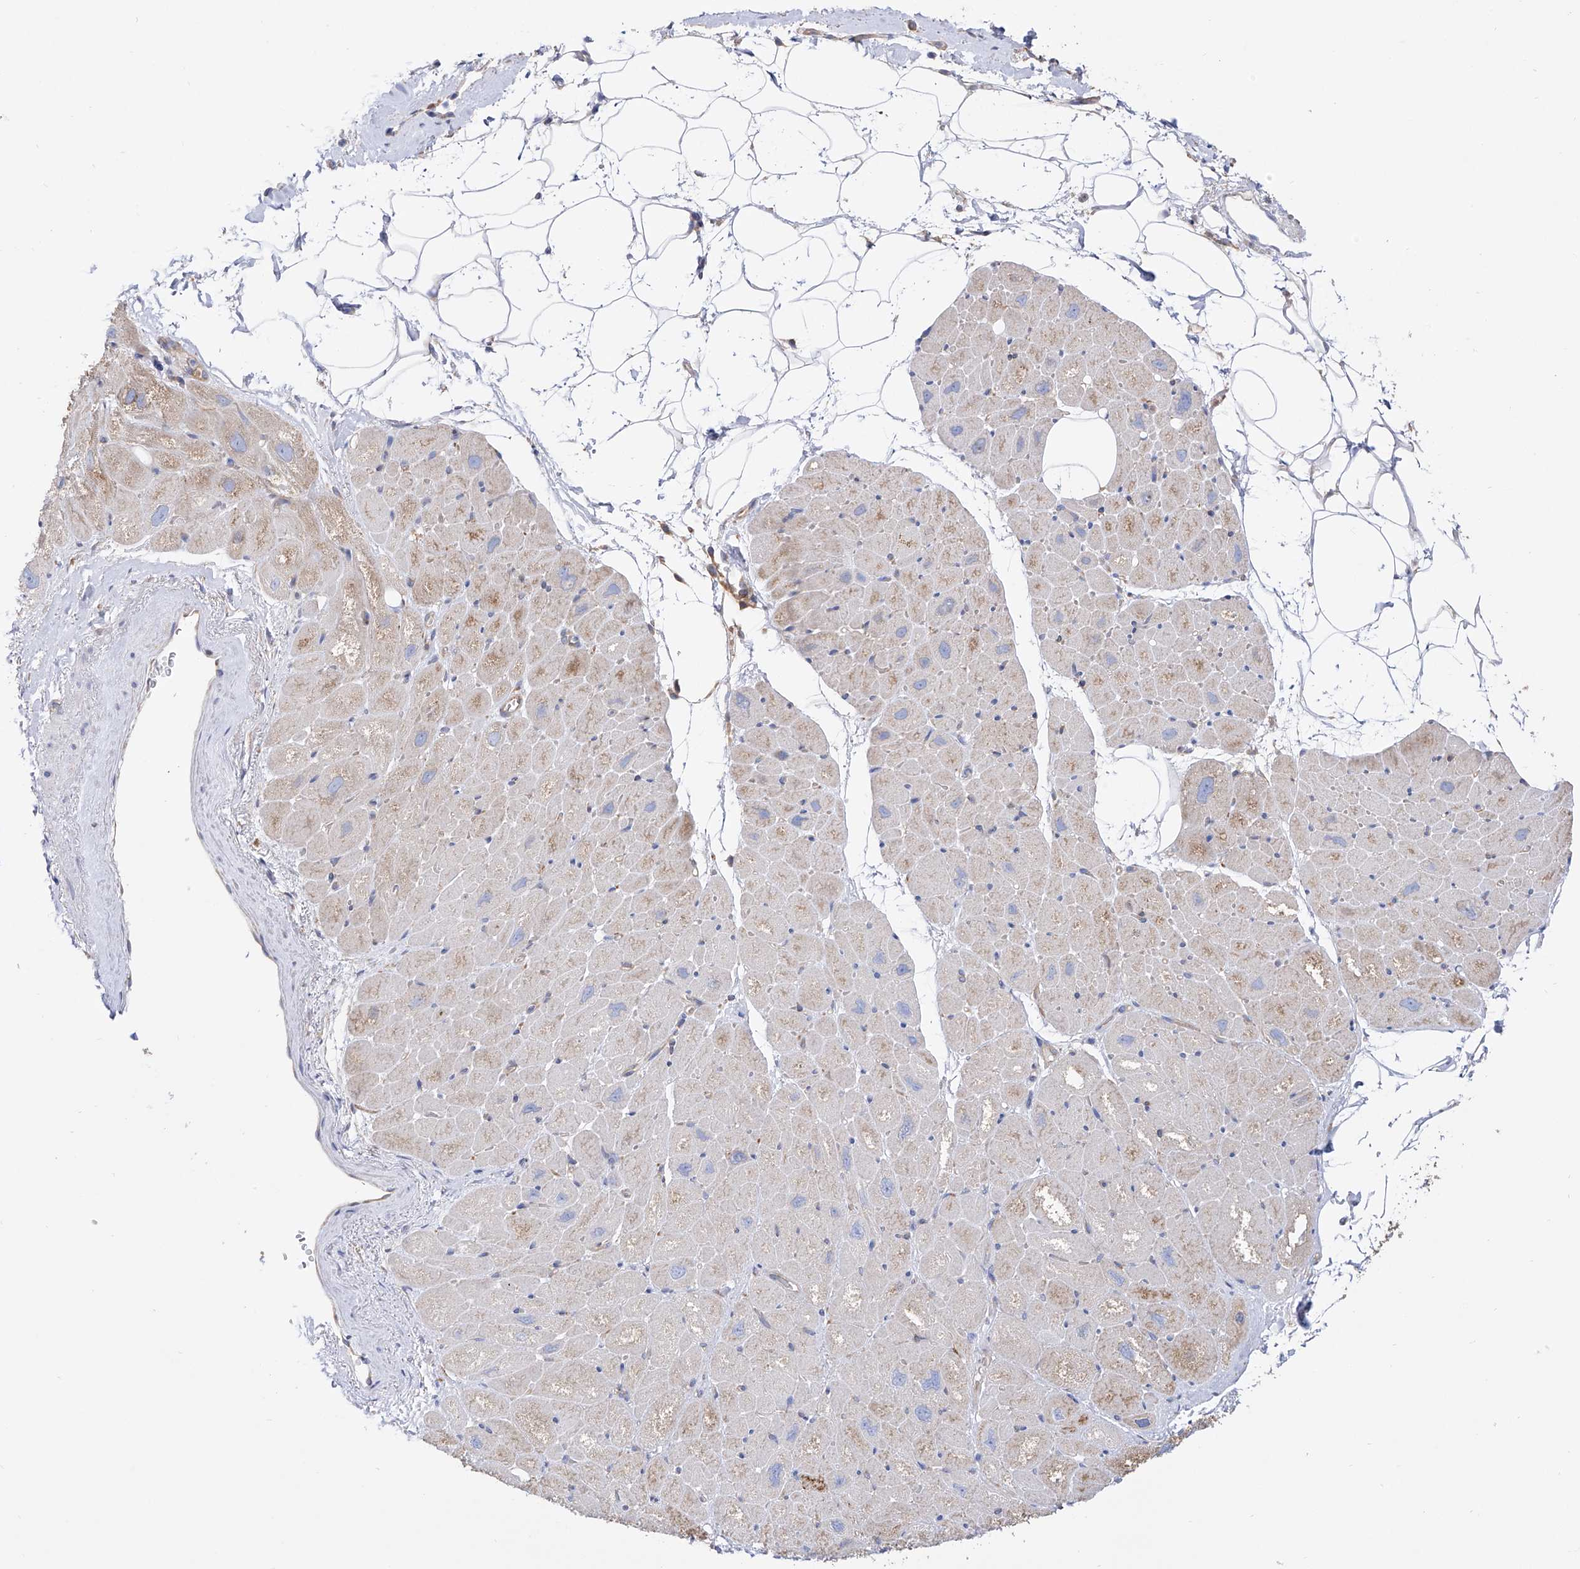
{"staining": {"intensity": "moderate", "quantity": "25%-75%", "location": "cytoplasmic/membranous"}, "tissue": "heart muscle", "cell_type": "Cardiomyocytes", "image_type": "normal", "snomed": [{"axis": "morphology", "description": "Normal tissue, NOS"}, {"axis": "topography", "description": "Heart"}], "caption": "High-power microscopy captured an immunohistochemistry histopathology image of unremarkable heart muscle, revealing moderate cytoplasmic/membranous staining in approximately 25%-75% of cardiomyocytes.", "gene": "ZNF653", "patient": {"sex": "male", "age": 50}}